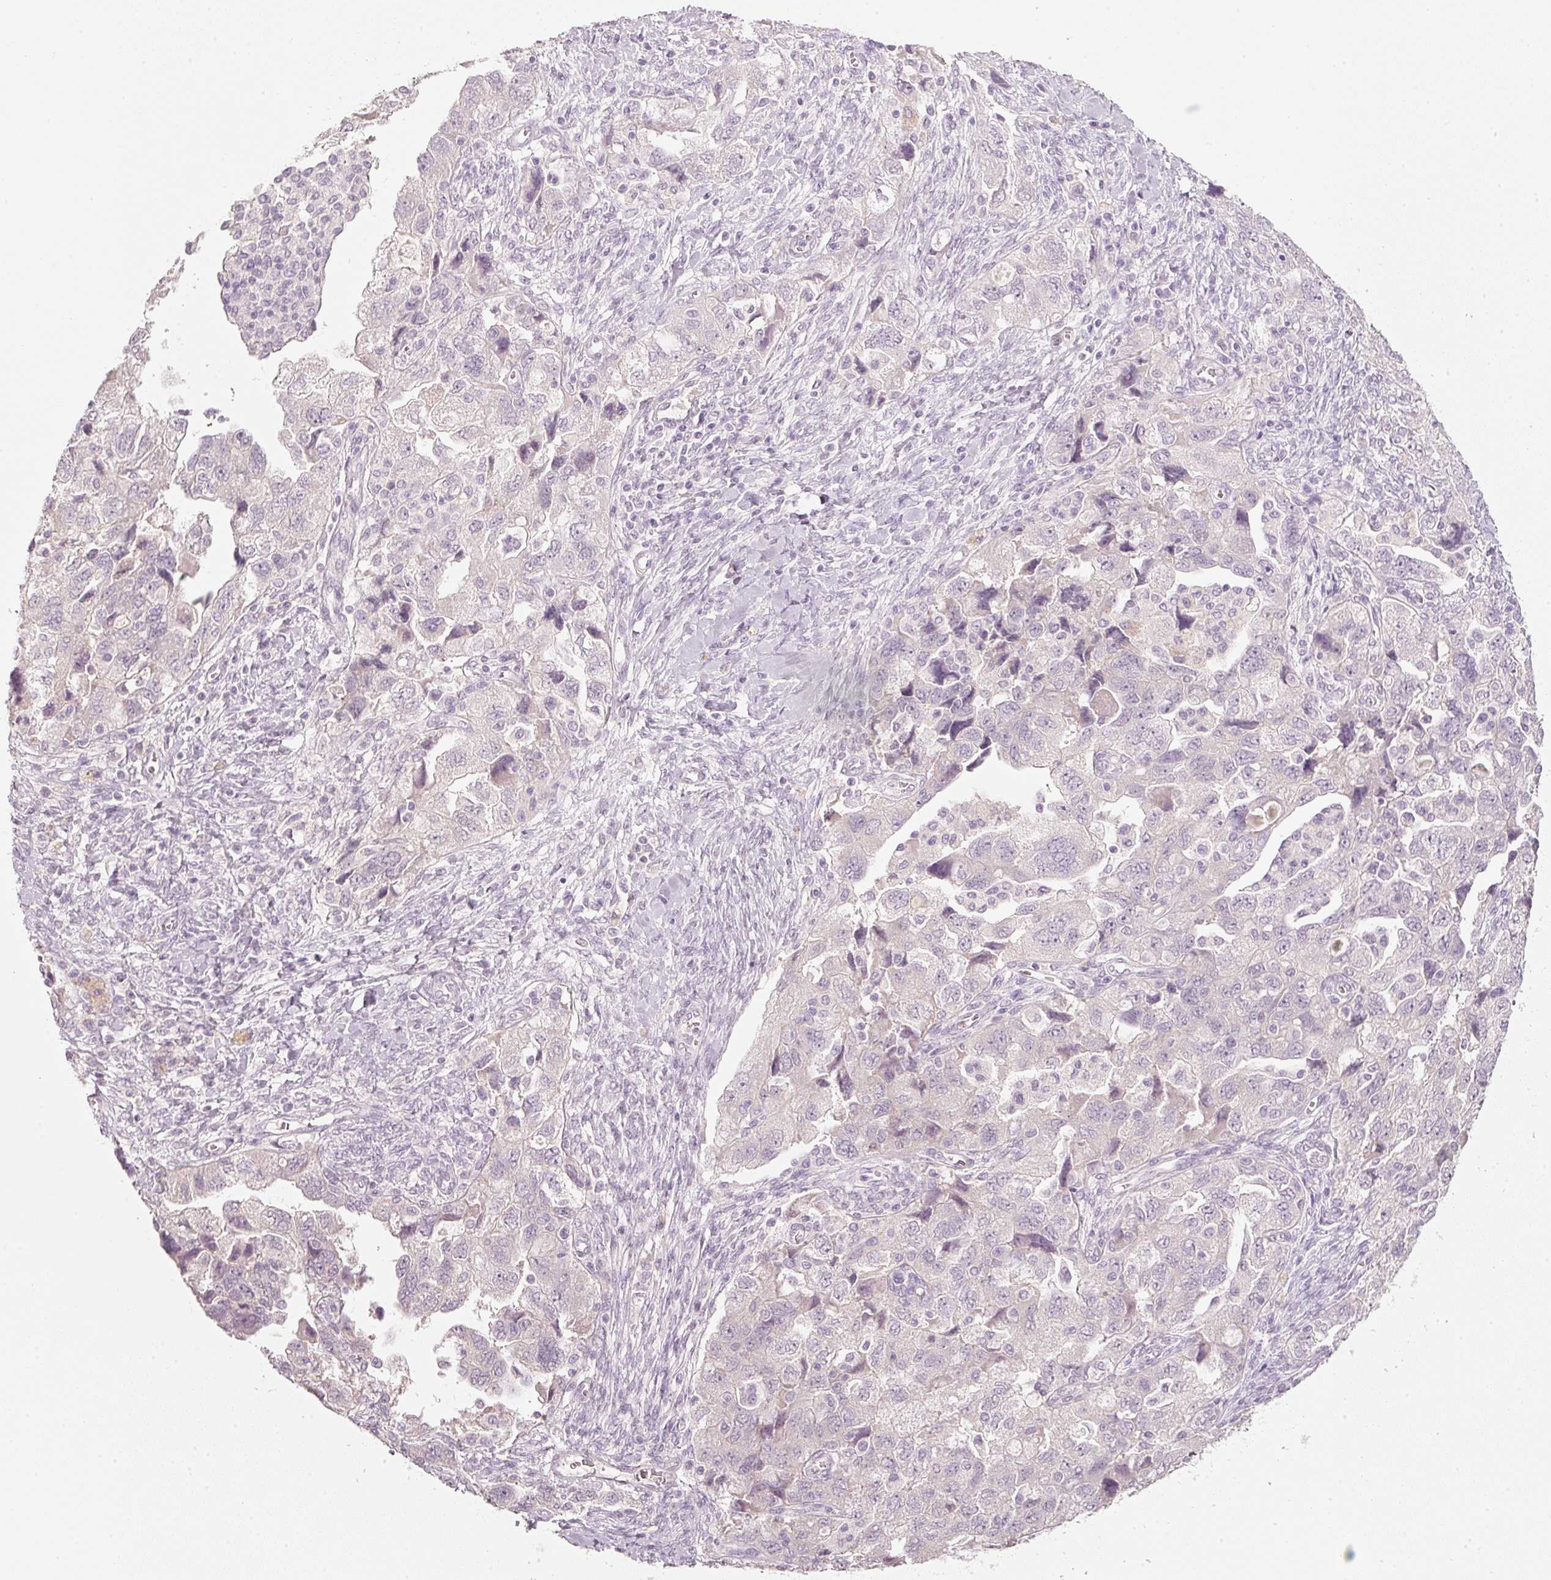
{"staining": {"intensity": "negative", "quantity": "none", "location": "none"}, "tissue": "ovarian cancer", "cell_type": "Tumor cells", "image_type": "cancer", "snomed": [{"axis": "morphology", "description": "Carcinoma, NOS"}, {"axis": "morphology", "description": "Cystadenocarcinoma, serous, NOS"}, {"axis": "topography", "description": "Ovary"}], "caption": "Tumor cells are negative for brown protein staining in ovarian cancer (serous cystadenocarcinoma).", "gene": "STEAP1", "patient": {"sex": "female", "age": 69}}